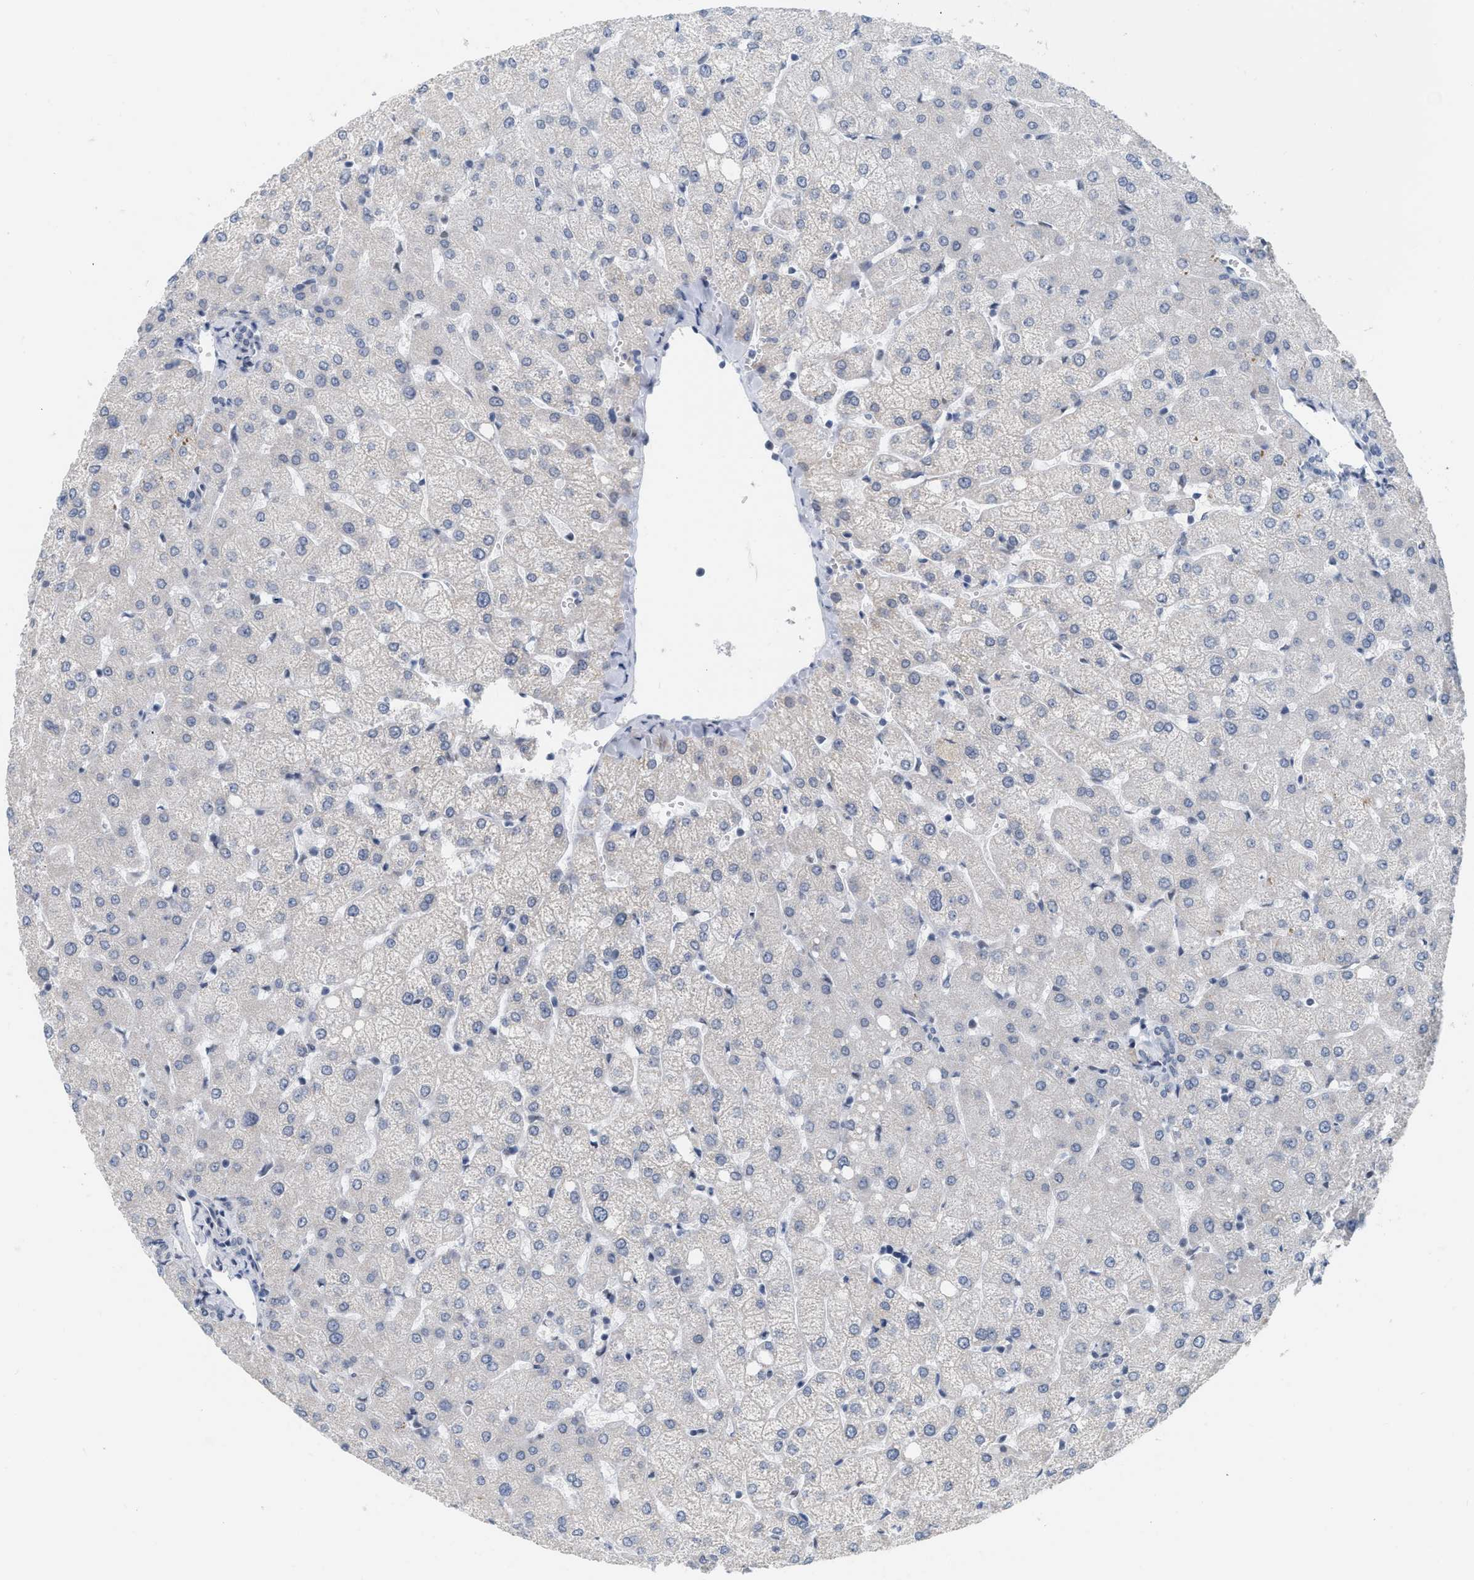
{"staining": {"intensity": "negative", "quantity": "none", "location": "none"}, "tissue": "liver", "cell_type": "Cholangiocytes", "image_type": "normal", "snomed": [{"axis": "morphology", "description": "Normal tissue, NOS"}, {"axis": "topography", "description": "Liver"}], "caption": "Immunohistochemistry (IHC) photomicrograph of unremarkable liver: liver stained with DAB reveals no significant protein staining in cholangiocytes. (DAB (3,3'-diaminobenzidine) immunohistochemistry (IHC), high magnification).", "gene": "XIRP1", "patient": {"sex": "female", "age": 54}}